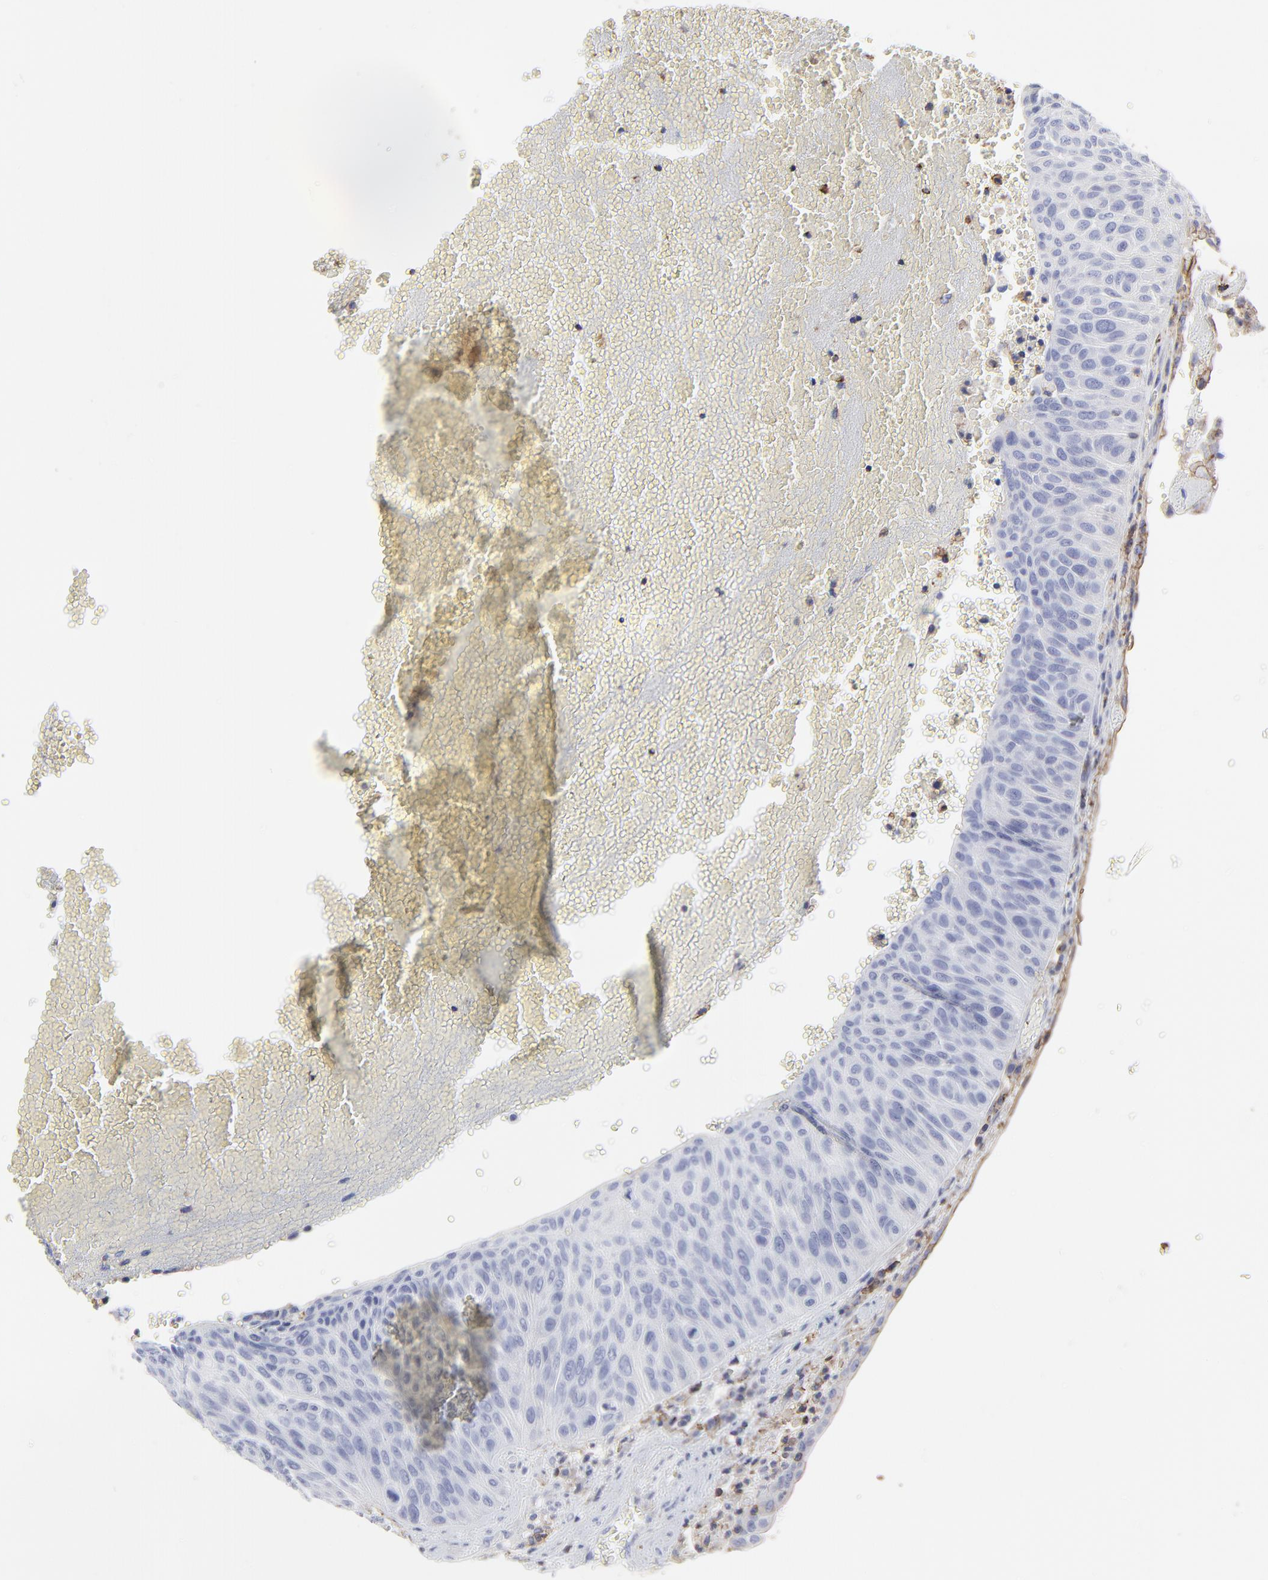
{"staining": {"intensity": "negative", "quantity": "none", "location": "none"}, "tissue": "urothelial cancer", "cell_type": "Tumor cells", "image_type": "cancer", "snomed": [{"axis": "morphology", "description": "Urothelial carcinoma, High grade"}, {"axis": "topography", "description": "Urinary bladder"}], "caption": "Immunohistochemistry (IHC) of human urothelial cancer shows no expression in tumor cells.", "gene": "ANXA6", "patient": {"sex": "male", "age": 66}}